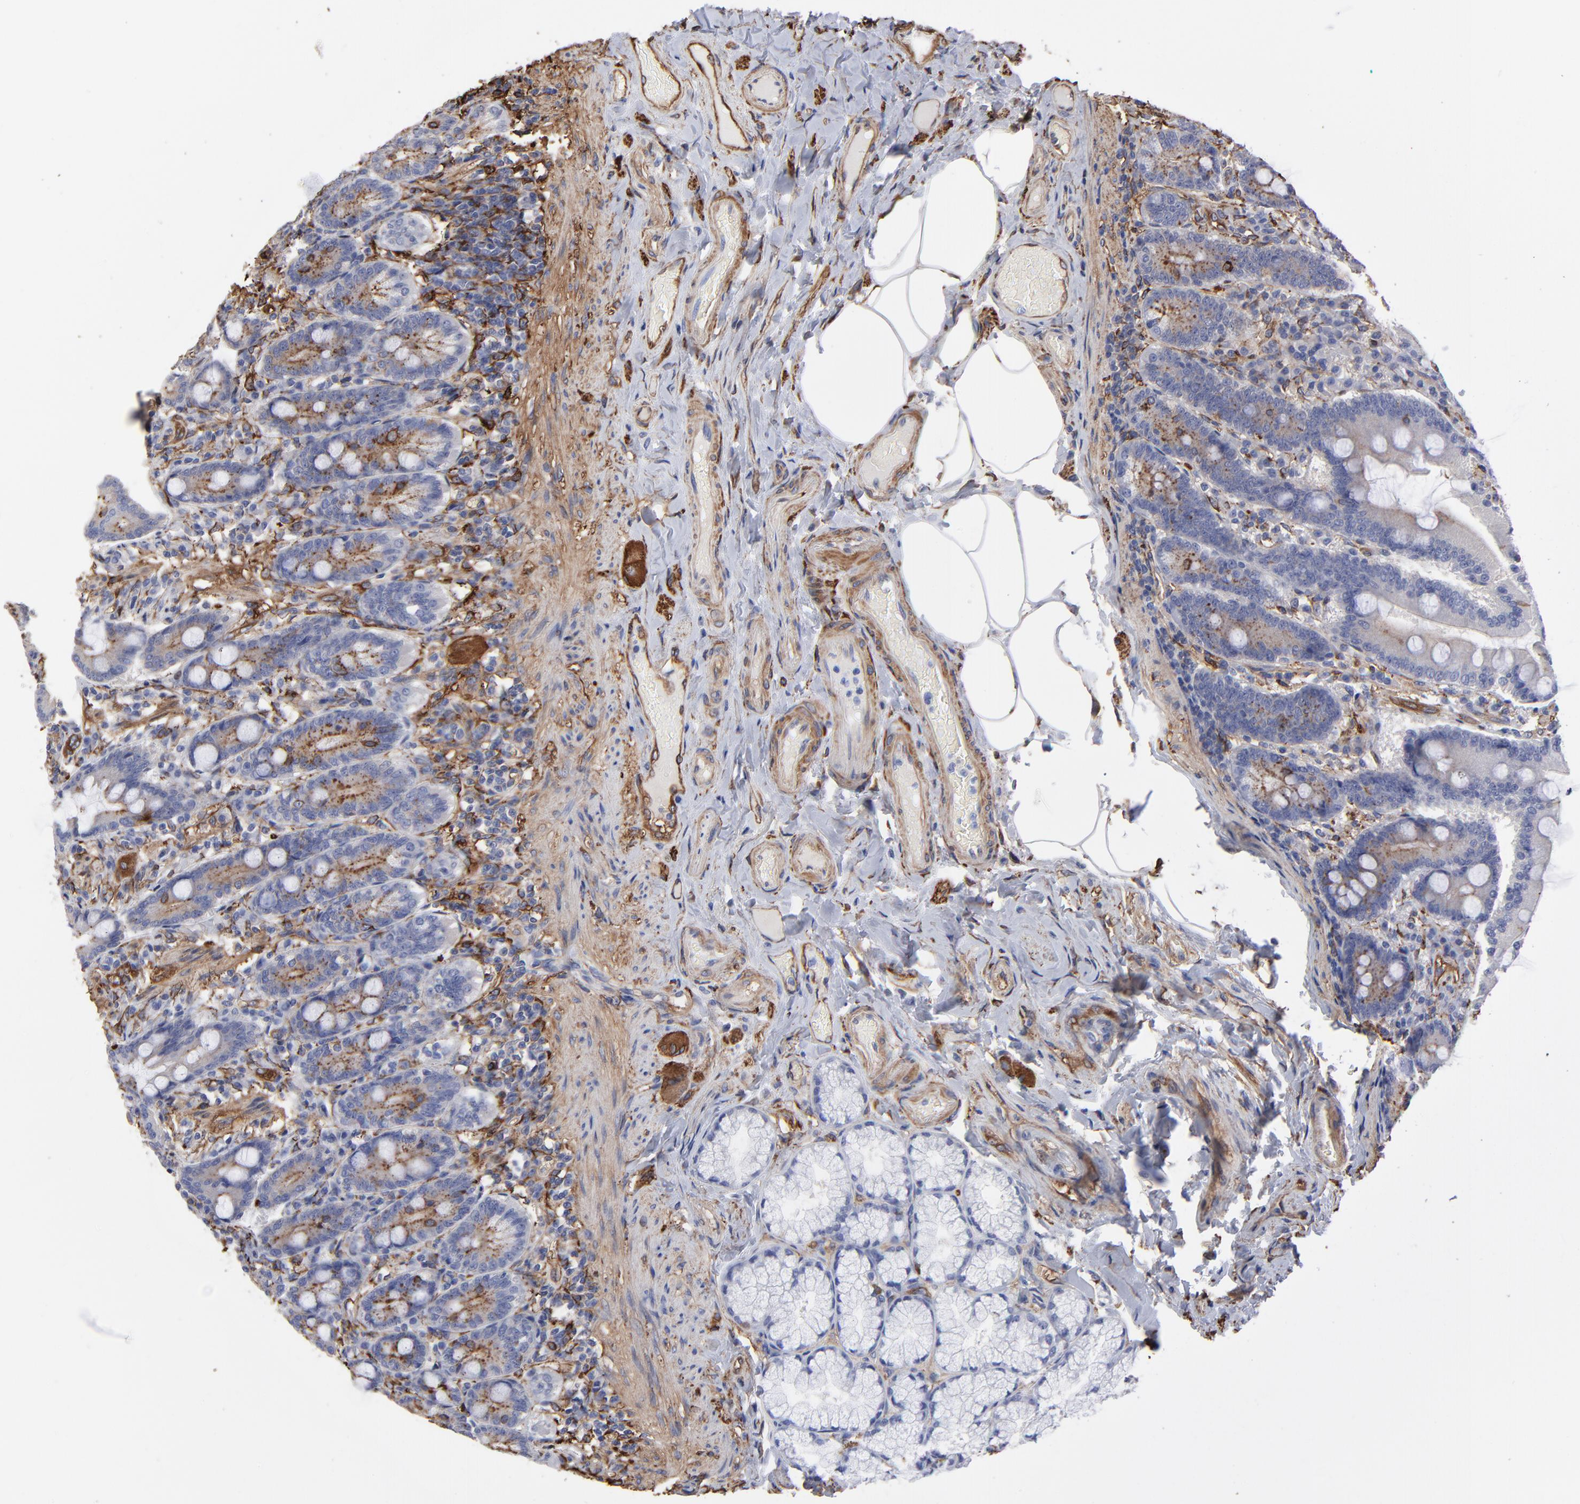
{"staining": {"intensity": "negative", "quantity": "none", "location": "none"}, "tissue": "duodenum", "cell_type": "Glandular cells", "image_type": "normal", "snomed": [{"axis": "morphology", "description": "Normal tissue, NOS"}, {"axis": "topography", "description": "Duodenum"}], "caption": "Unremarkable duodenum was stained to show a protein in brown. There is no significant positivity in glandular cells. (DAB (3,3'-diaminobenzidine) immunohistochemistry (IHC) with hematoxylin counter stain).", "gene": "CILP", "patient": {"sex": "female", "age": 64}}